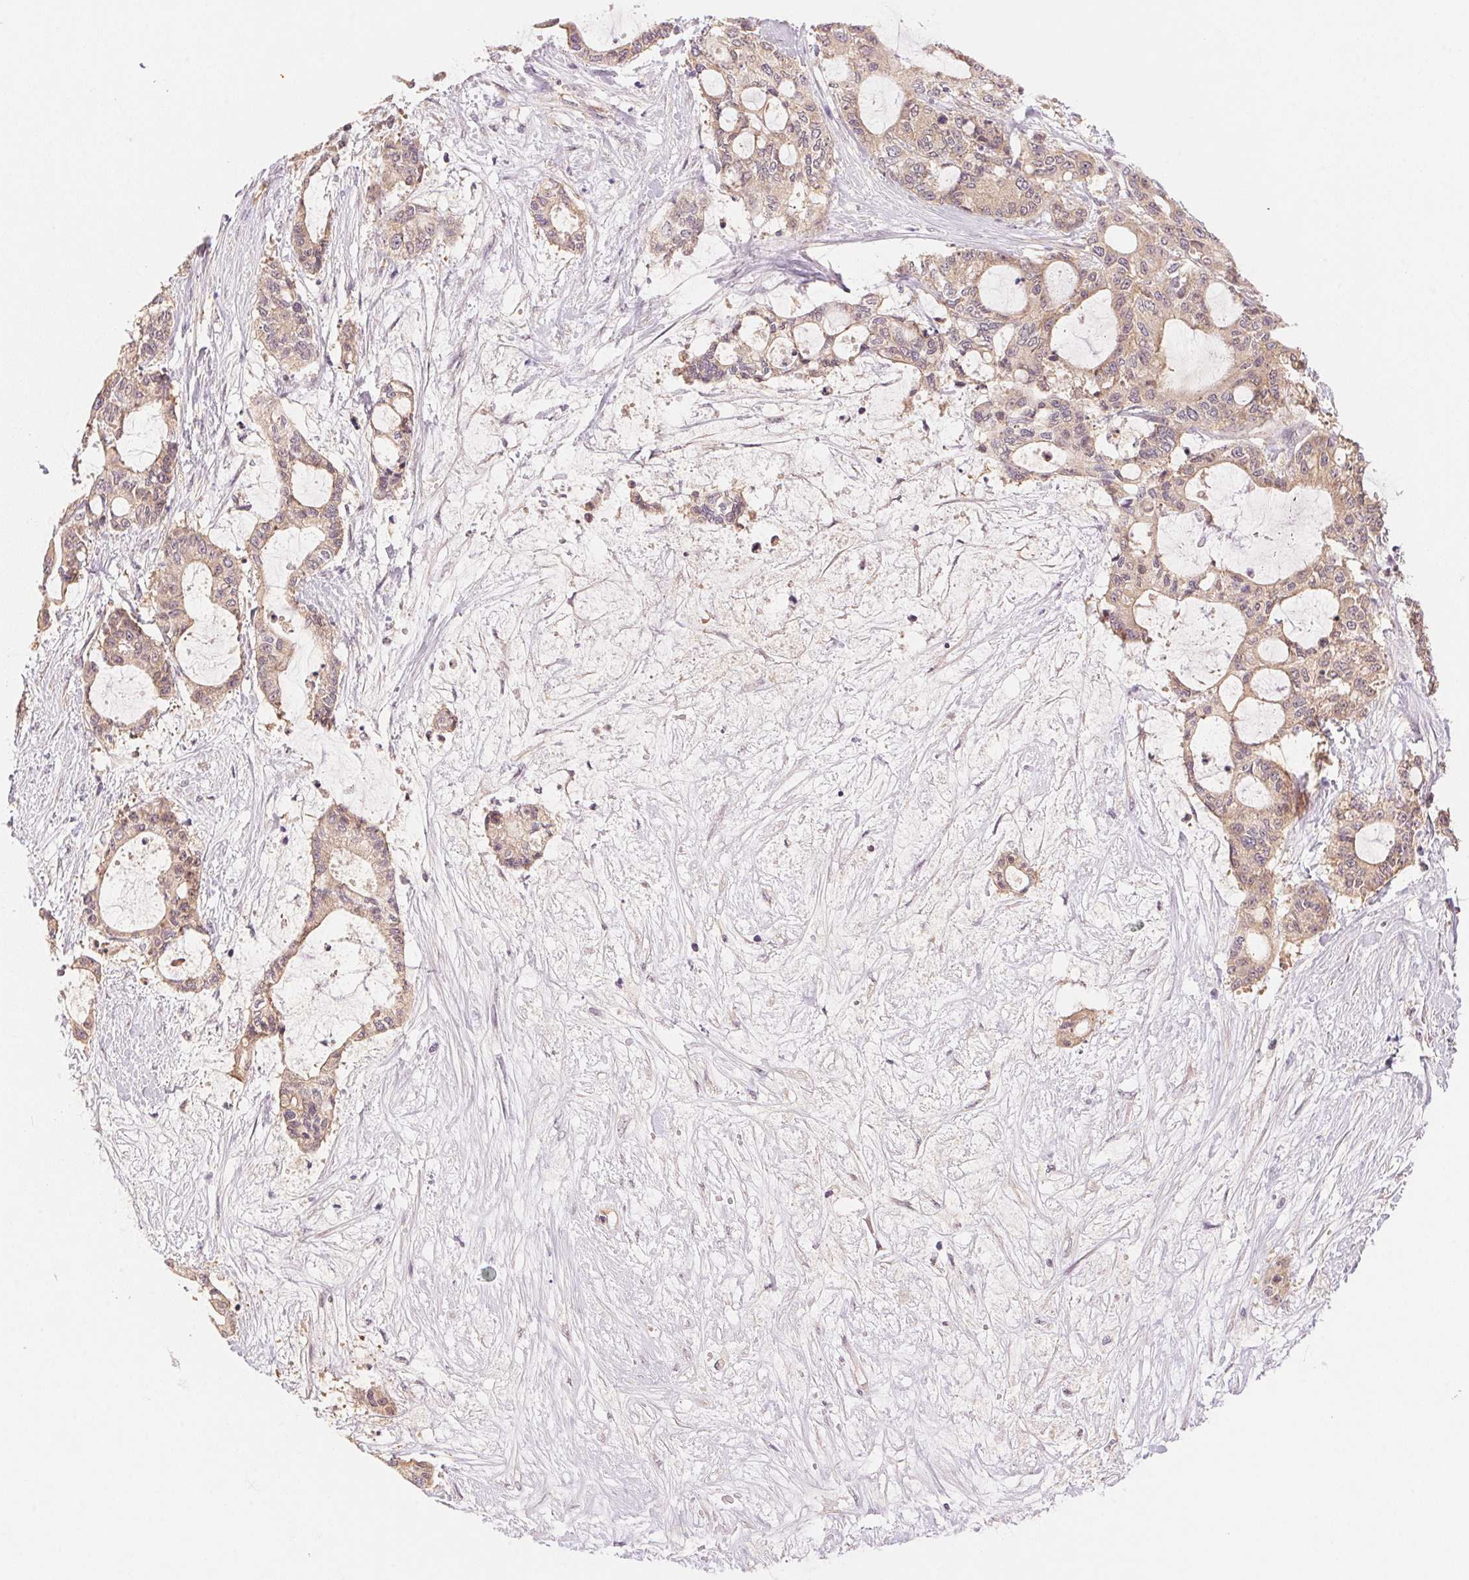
{"staining": {"intensity": "weak", "quantity": ">75%", "location": "cytoplasmic/membranous"}, "tissue": "liver cancer", "cell_type": "Tumor cells", "image_type": "cancer", "snomed": [{"axis": "morphology", "description": "Normal tissue, NOS"}, {"axis": "morphology", "description": "Cholangiocarcinoma"}, {"axis": "topography", "description": "Liver"}, {"axis": "topography", "description": "Peripheral nerve tissue"}], "caption": "Cholangiocarcinoma (liver) stained with DAB IHC displays low levels of weak cytoplasmic/membranous positivity in about >75% of tumor cells.", "gene": "BNIP5", "patient": {"sex": "female", "age": 73}}